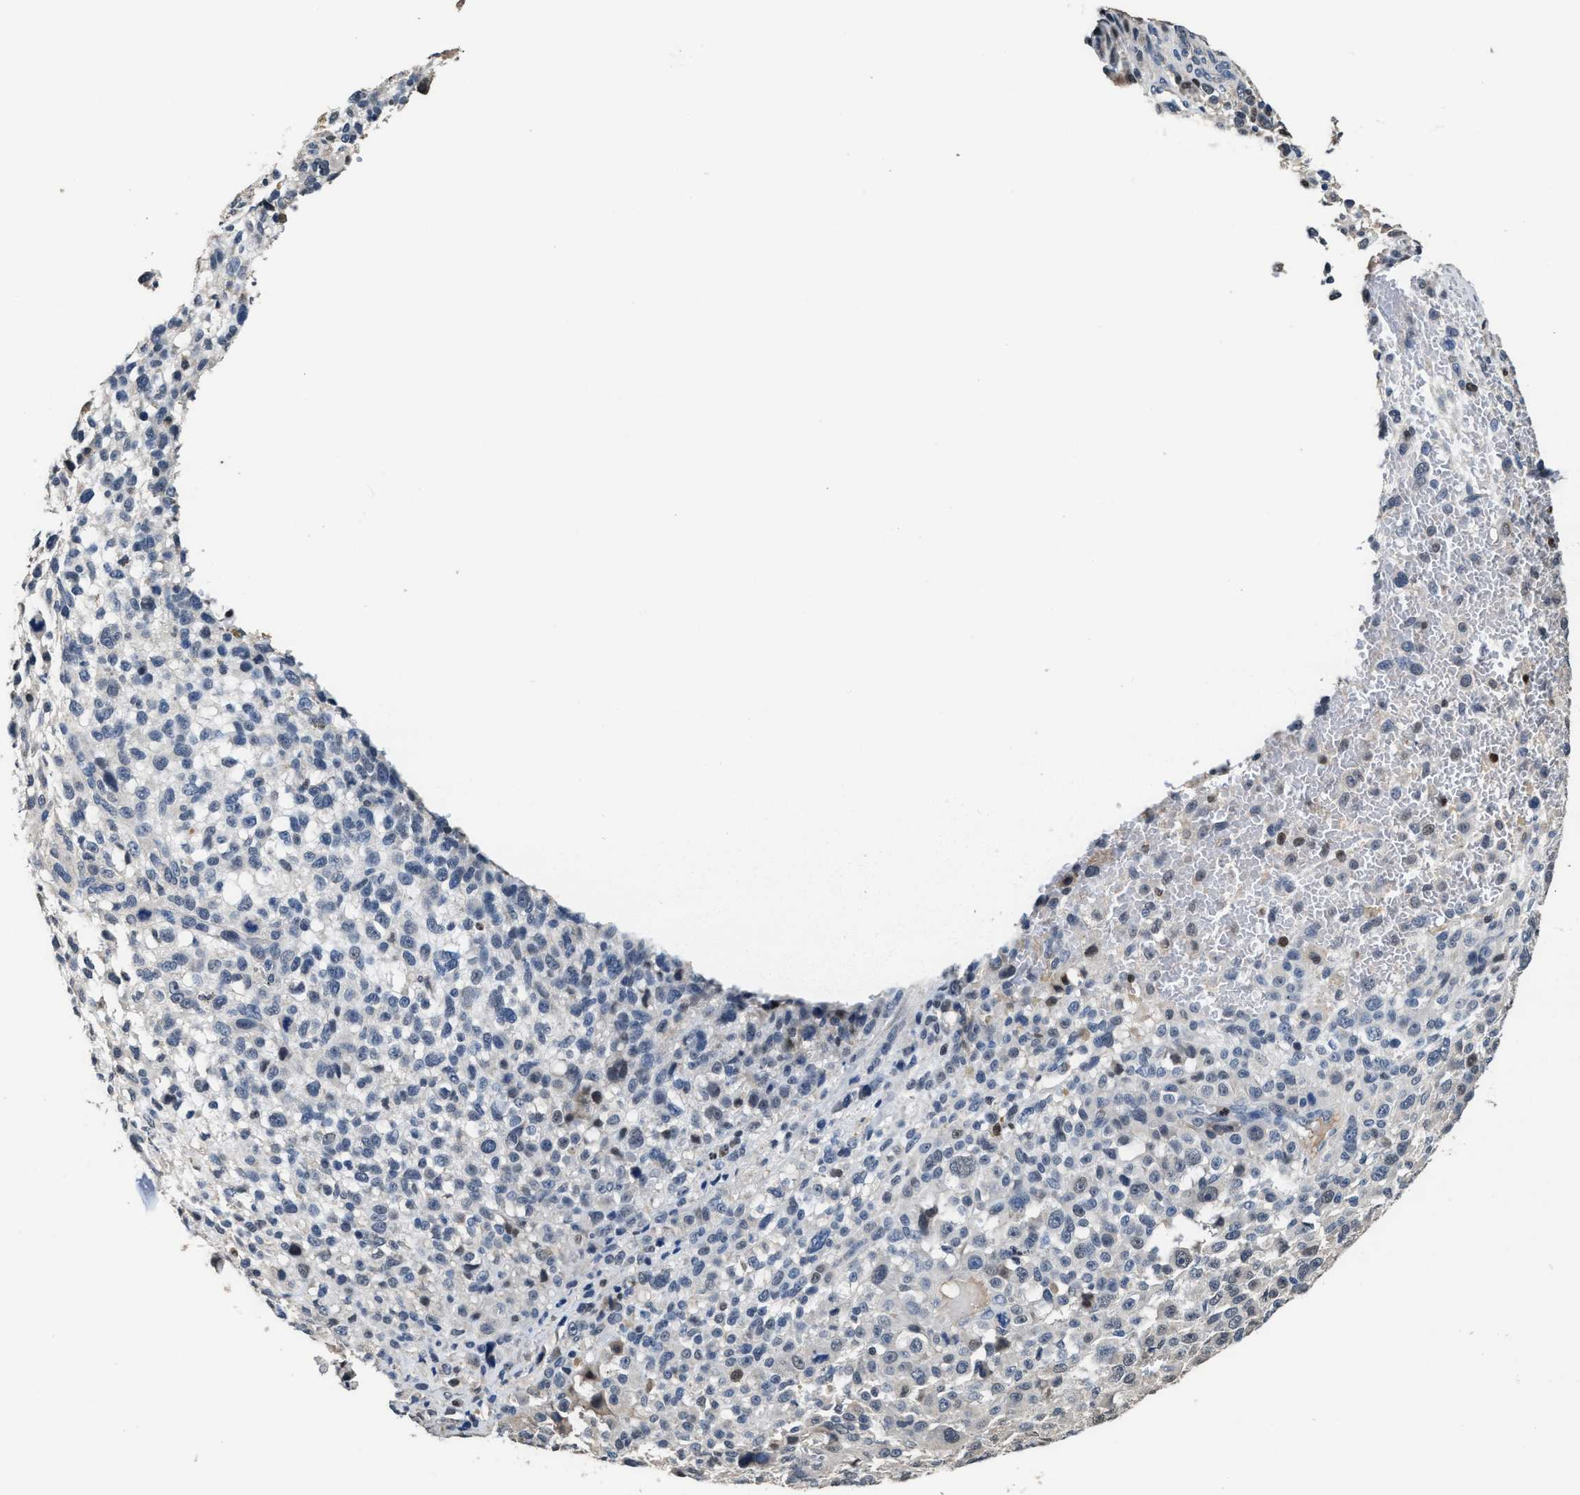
{"staining": {"intensity": "negative", "quantity": "none", "location": "none"}, "tissue": "melanoma", "cell_type": "Tumor cells", "image_type": "cancer", "snomed": [{"axis": "morphology", "description": "Malignant melanoma, NOS"}, {"axis": "topography", "description": "Skin"}], "caption": "An image of malignant melanoma stained for a protein shows no brown staining in tumor cells.", "gene": "ZNF20", "patient": {"sex": "female", "age": 55}}